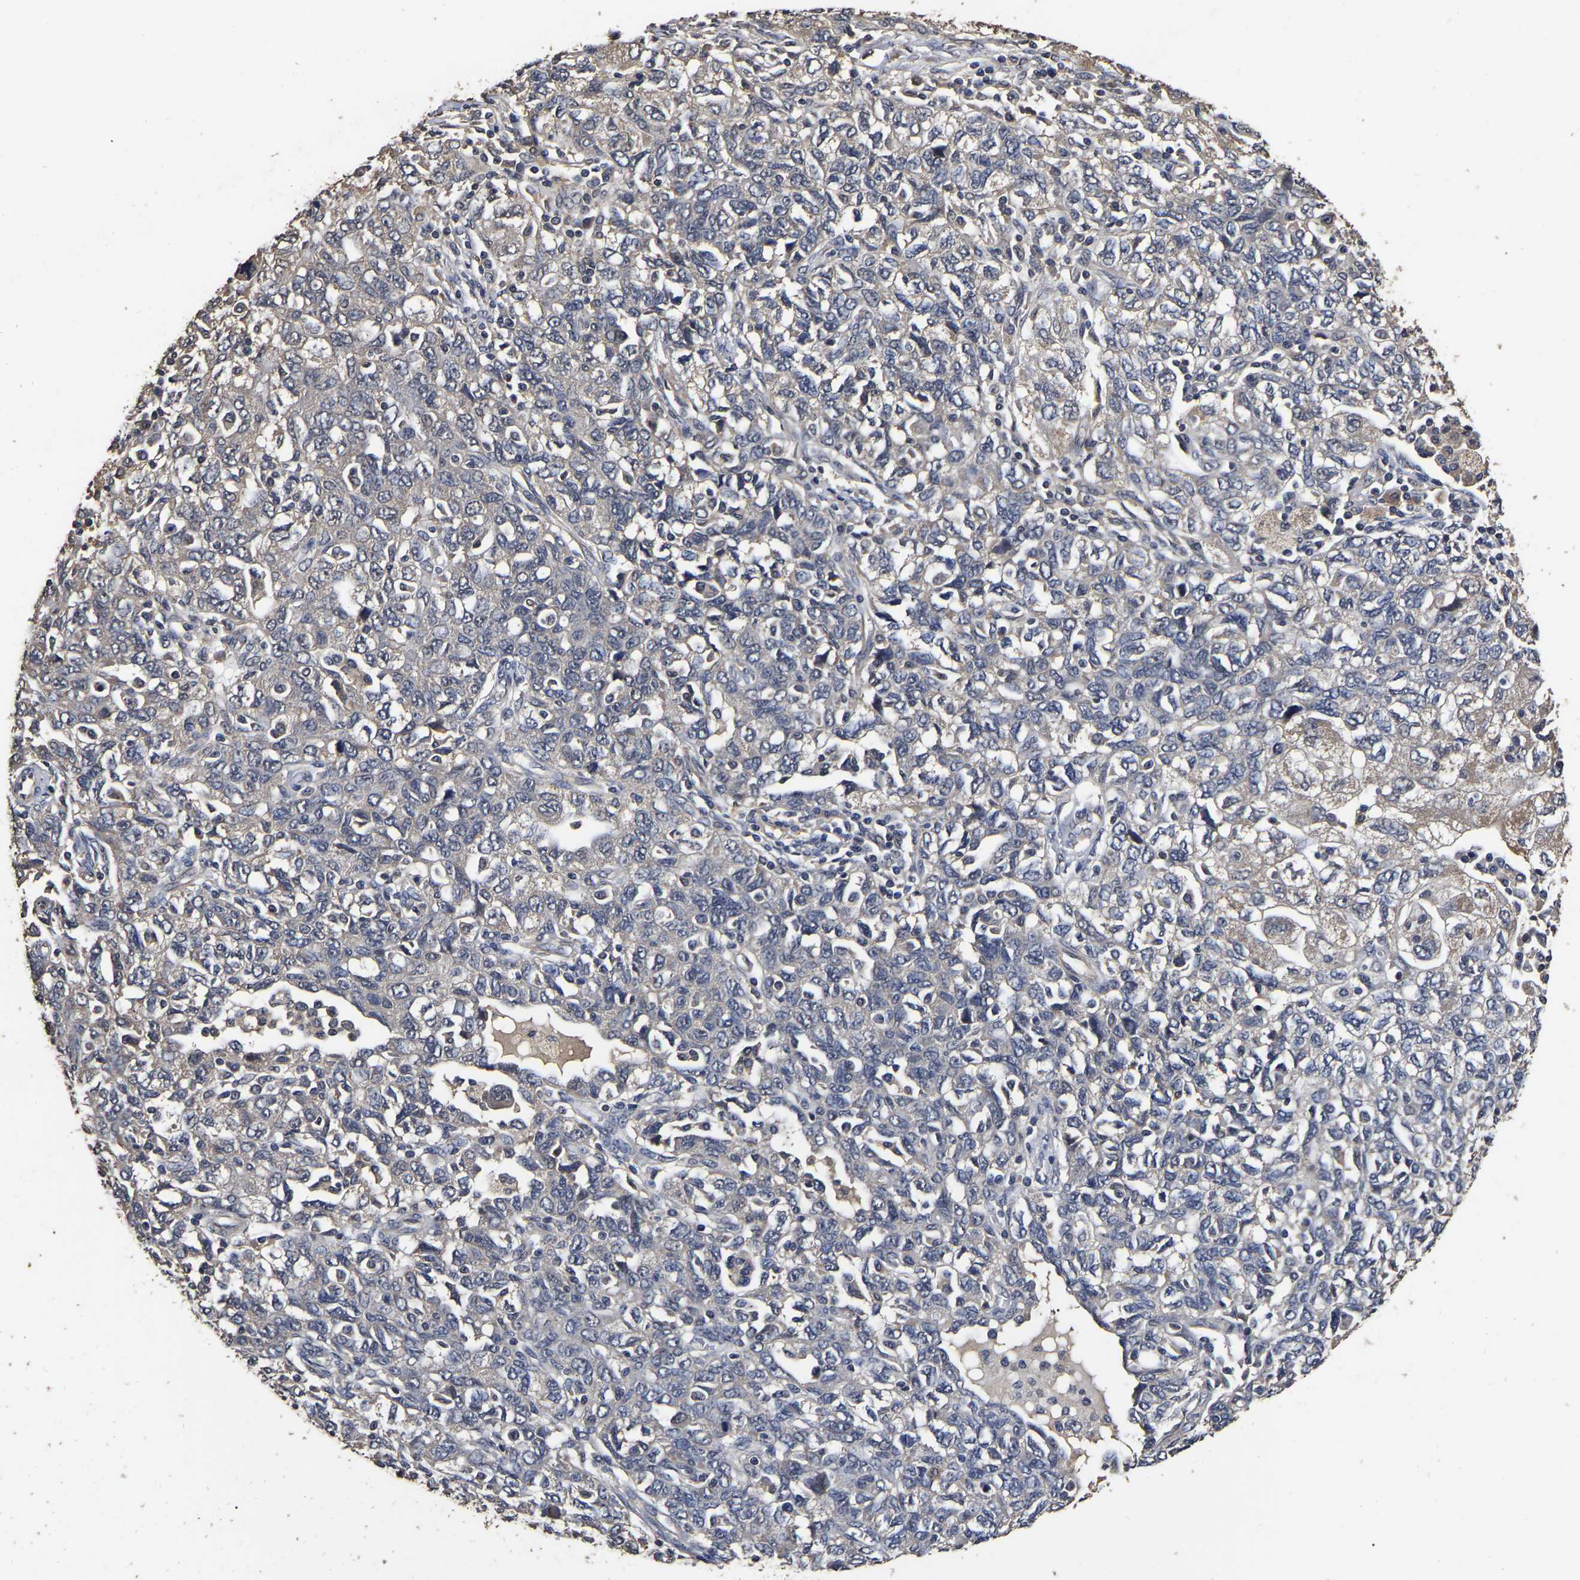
{"staining": {"intensity": "weak", "quantity": "<25%", "location": "cytoplasmic/membranous"}, "tissue": "ovarian cancer", "cell_type": "Tumor cells", "image_type": "cancer", "snomed": [{"axis": "morphology", "description": "Carcinoma, NOS"}, {"axis": "morphology", "description": "Cystadenocarcinoma, serous, NOS"}, {"axis": "topography", "description": "Ovary"}], "caption": "The image displays no staining of tumor cells in ovarian cancer (carcinoma).", "gene": "STK32C", "patient": {"sex": "female", "age": 69}}